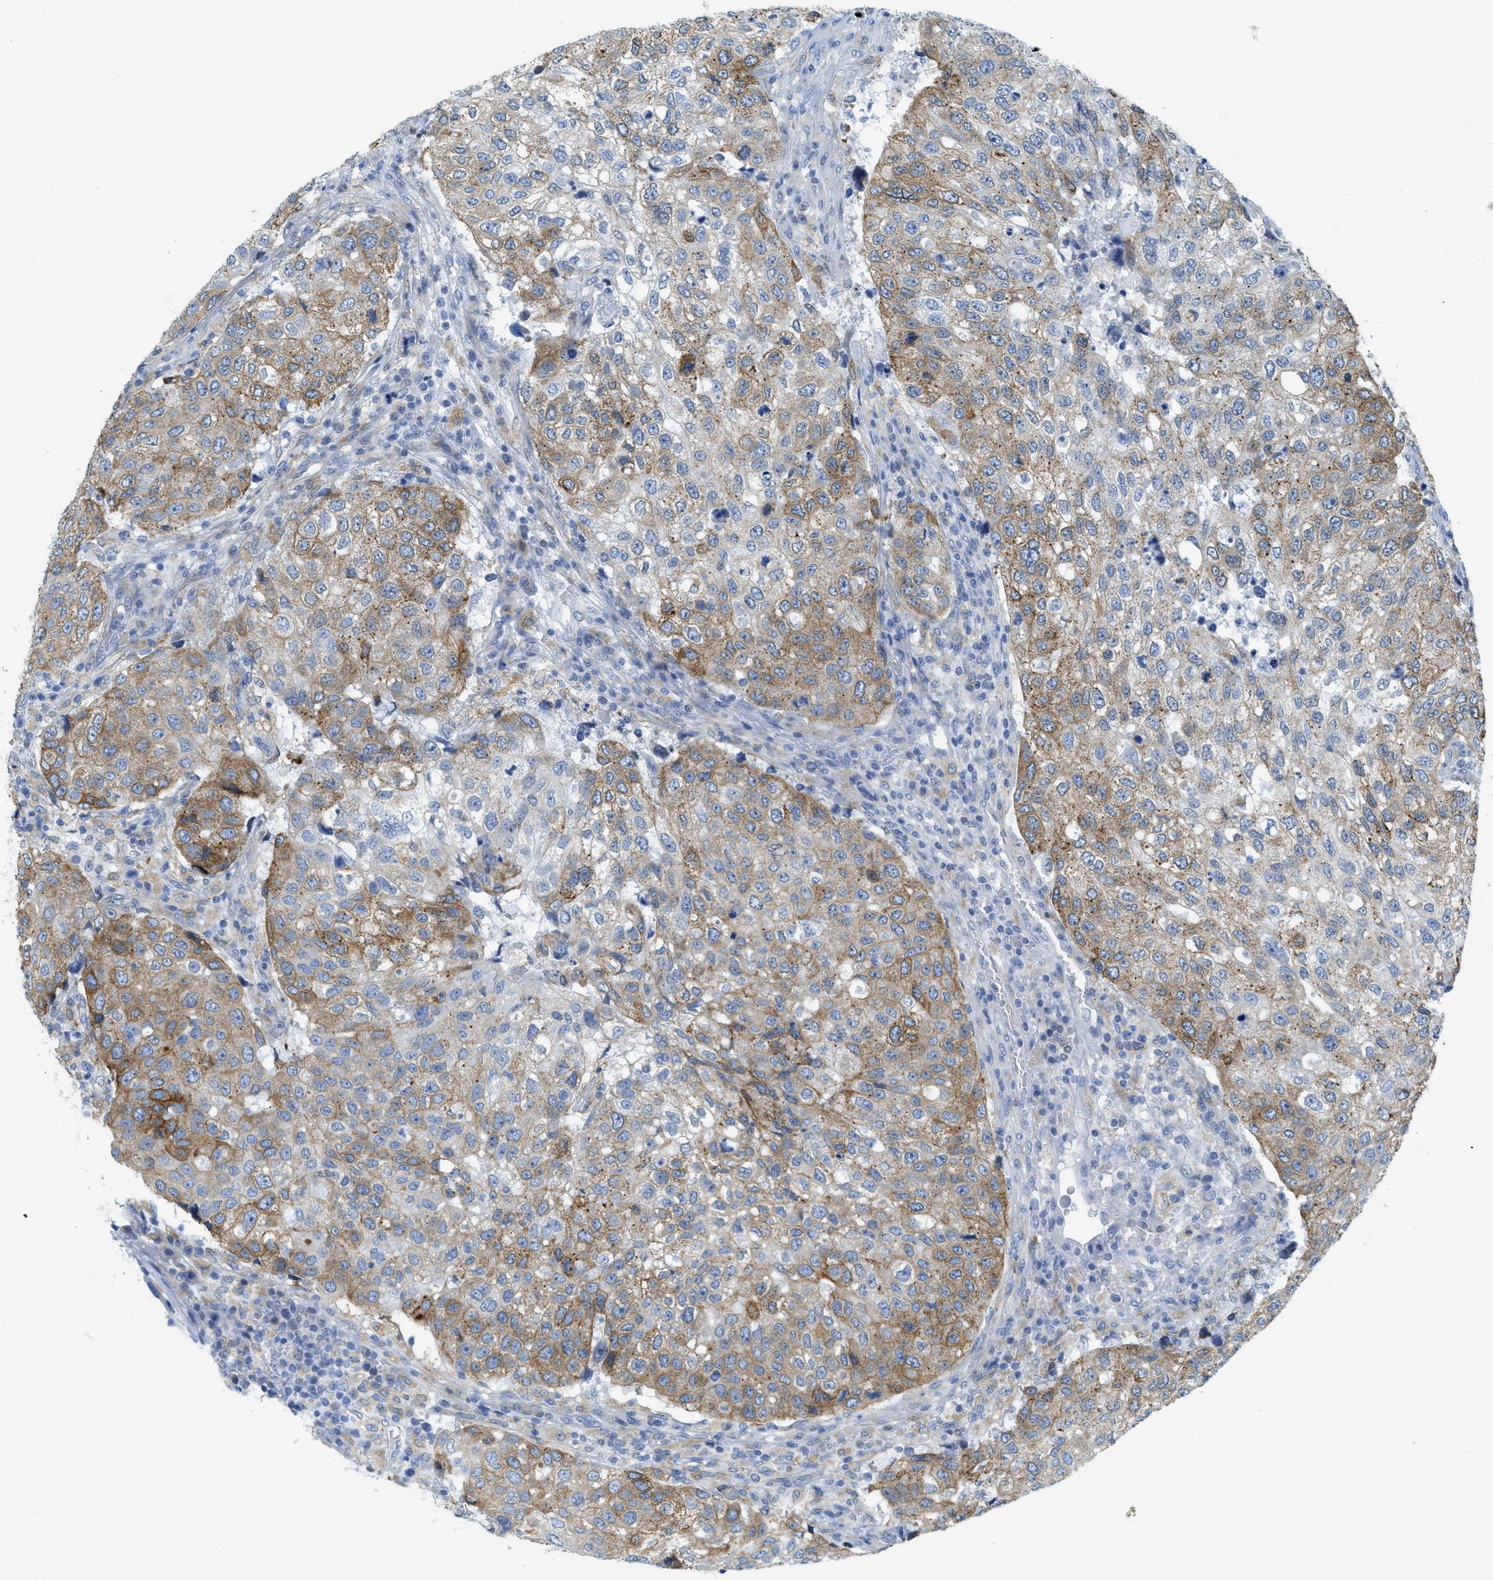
{"staining": {"intensity": "moderate", "quantity": ">75%", "location": "cytoplasmic/membranous"}, "tissue": "urothelial cancer", "cell_type": "Tumor cells", "image_type": "cancer", "snomed": [{"axis": "morphology", "description": "Urothelial carcinoma, High grade"}, {"axis": "topography", "description": "Lymph node"}, {"axis": "topography", "description": "Urinary bladder"}], "caption": "The photomicrograph demonstrates immunohistochemical staining of urothelial carcinoma (high-grade). There is moderate cytoplasmic/membranous staining is identified in about >75% of tumor cells.", "gene": "TEX264", "patient": {"sex": "male", "age": 51}}